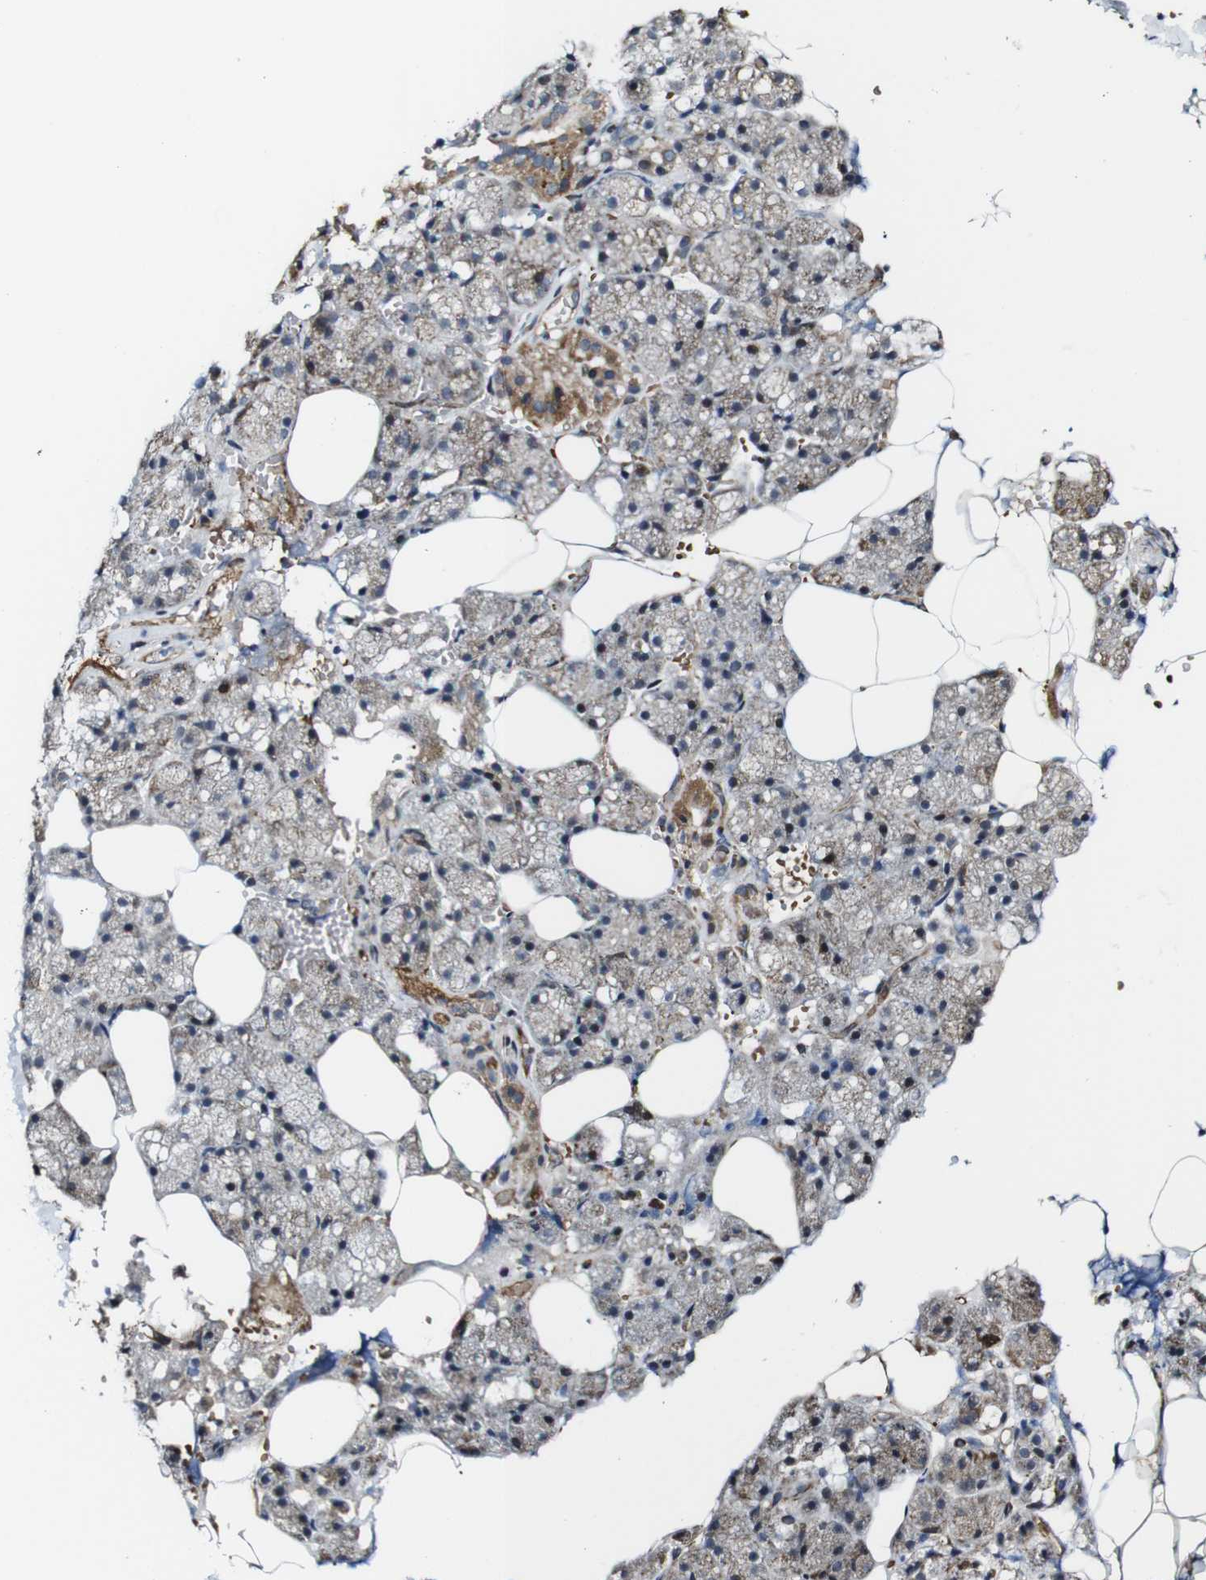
{"staining": {"intensity": "weak", "quantity": ">75%", "location": "cytoplasmic/membranous"}, "tissue": "salivary gland", "cell_type": "Glandular cells", "image_type": "normal", "snomed": [{"axis": "morphology", "description": "Normal tissue, NOS"}, {"axis": "topography", "description": "Salivary gland"}], "caption": "Protein expression analysis of normal salivary gland reveals weak cytoplasmic/membranous expression in approximately >75% of glandular cells. The staining was performed using DAB, with brown indicating positive protein expression. Nuclei are stained blue with hematoxylin.", "gene": "JAK2", "patient": {"sex": "male", "age": 62}}